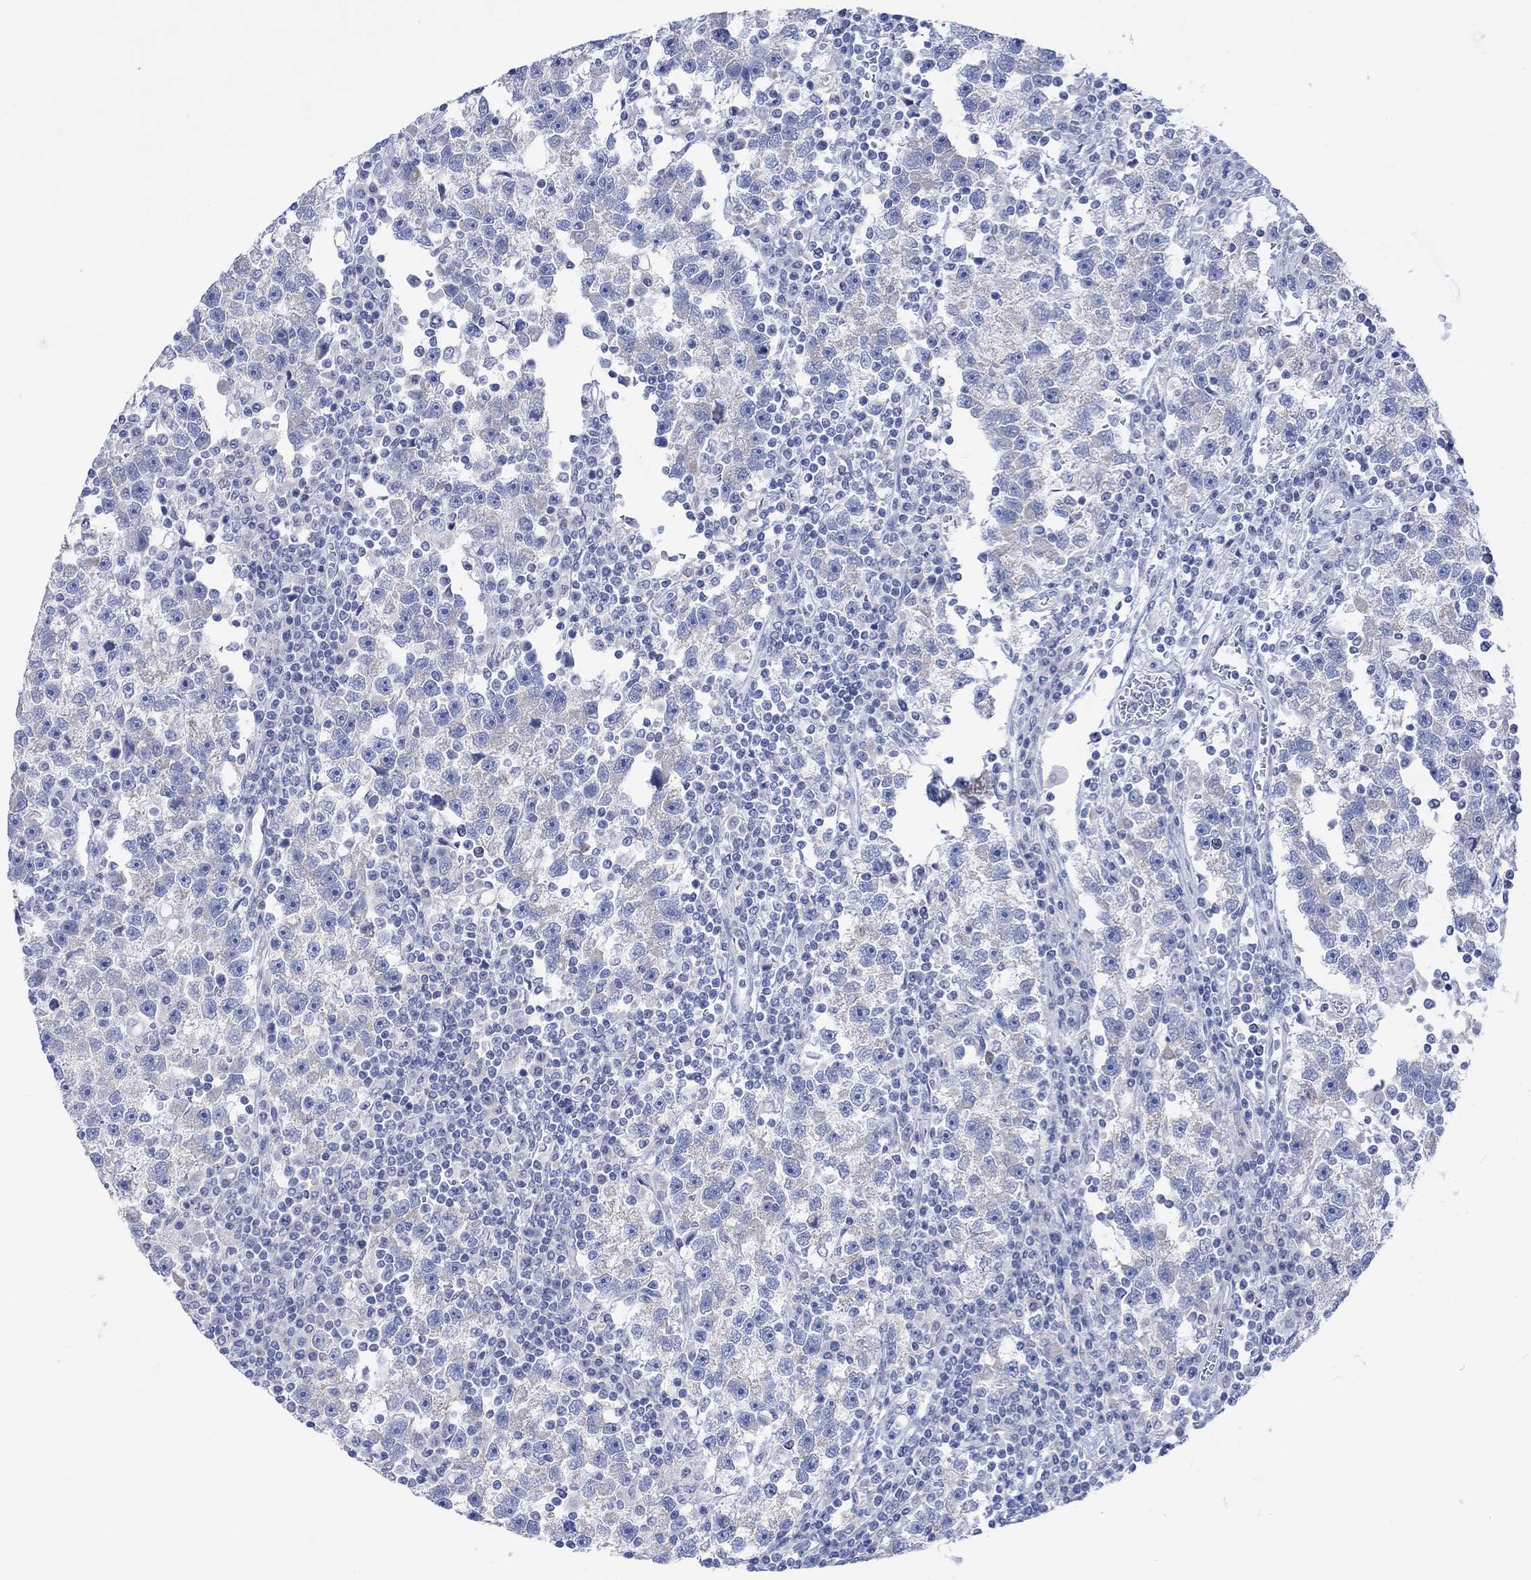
{"staining": {"intensity": "negative", "quantity": "none", "location": "none"}, "tissue": "testis cancer", "cell_type": "Tumor cells", "image_type": "cancer", "snomed": [{"axis": "morphology", "description": "Seminoma, NOS"}, {"axis": "topography", "description": "Testis"}], "caption": "Photomicrograph shows no protein expression in tumor cells of testis cancer (seminoma) tissue. (Brightfield microscopy of DAB (3,3'-diaminobenzidine) IHC at high magnification).", "gene": "CALCA", "patient": {"sex": "male", "age": 47}}